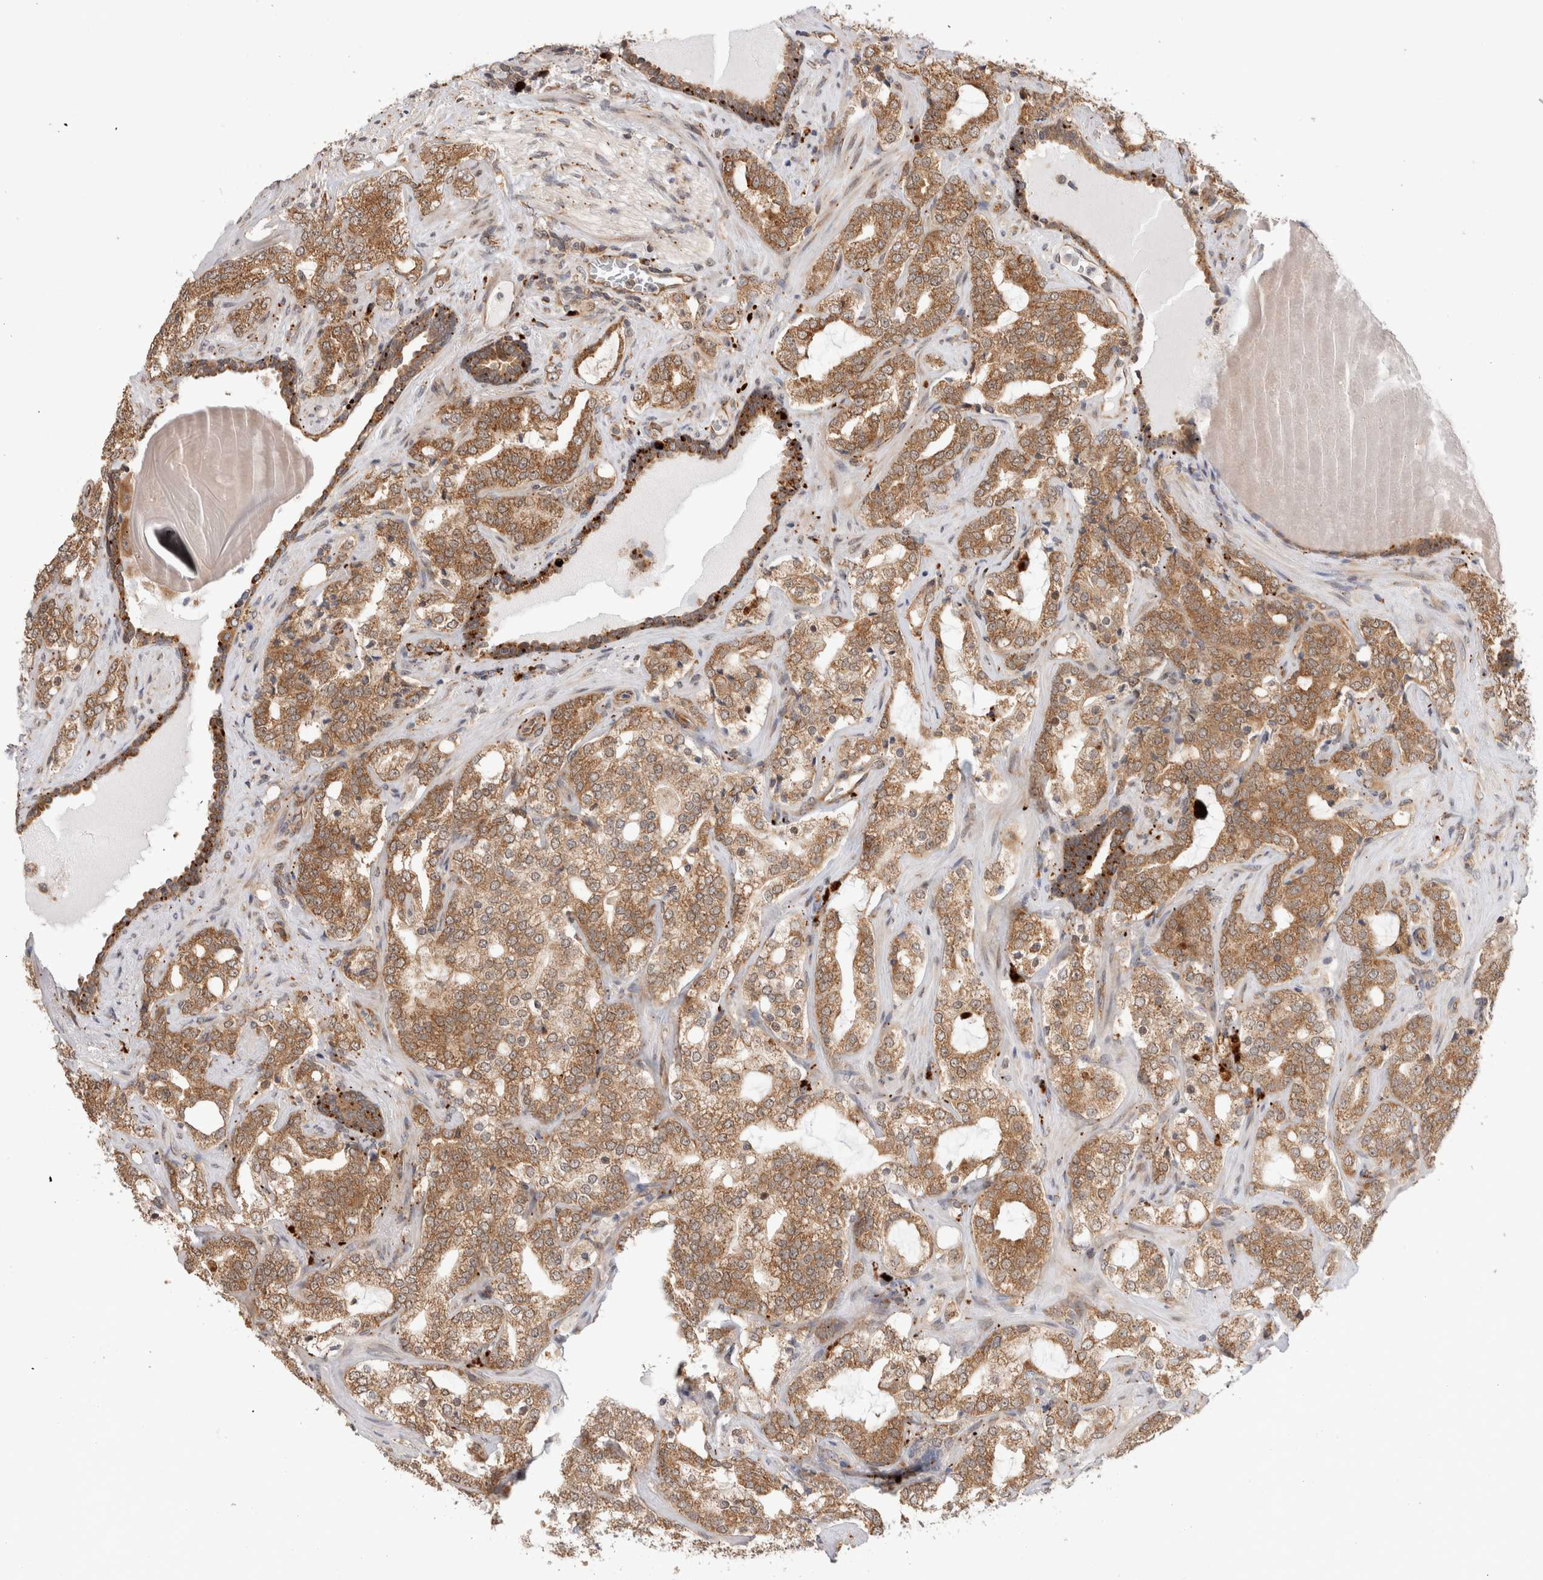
{"staining": {"intensity": "moderate", "quantity": ">75%", "location": "cytoplasmic/membranous"}, "tissue": "prostate cancer", "cell_type": "Tumor cells", "image_type": "cancer", "snomed": [{"axis": "morphology", "description": "Adenocarcinoma, High grade"}, {"axis": "topography", "description": "Prostate"}], "caption": "The image reveals staining of high-grade adenocarcinoma (prostate), revealing moderate cytoplasmic/membranous protein positivity (brown color) within tumor cells.", "gene": "ACTL9", "patient": {"sex": "male", "age": 64}}